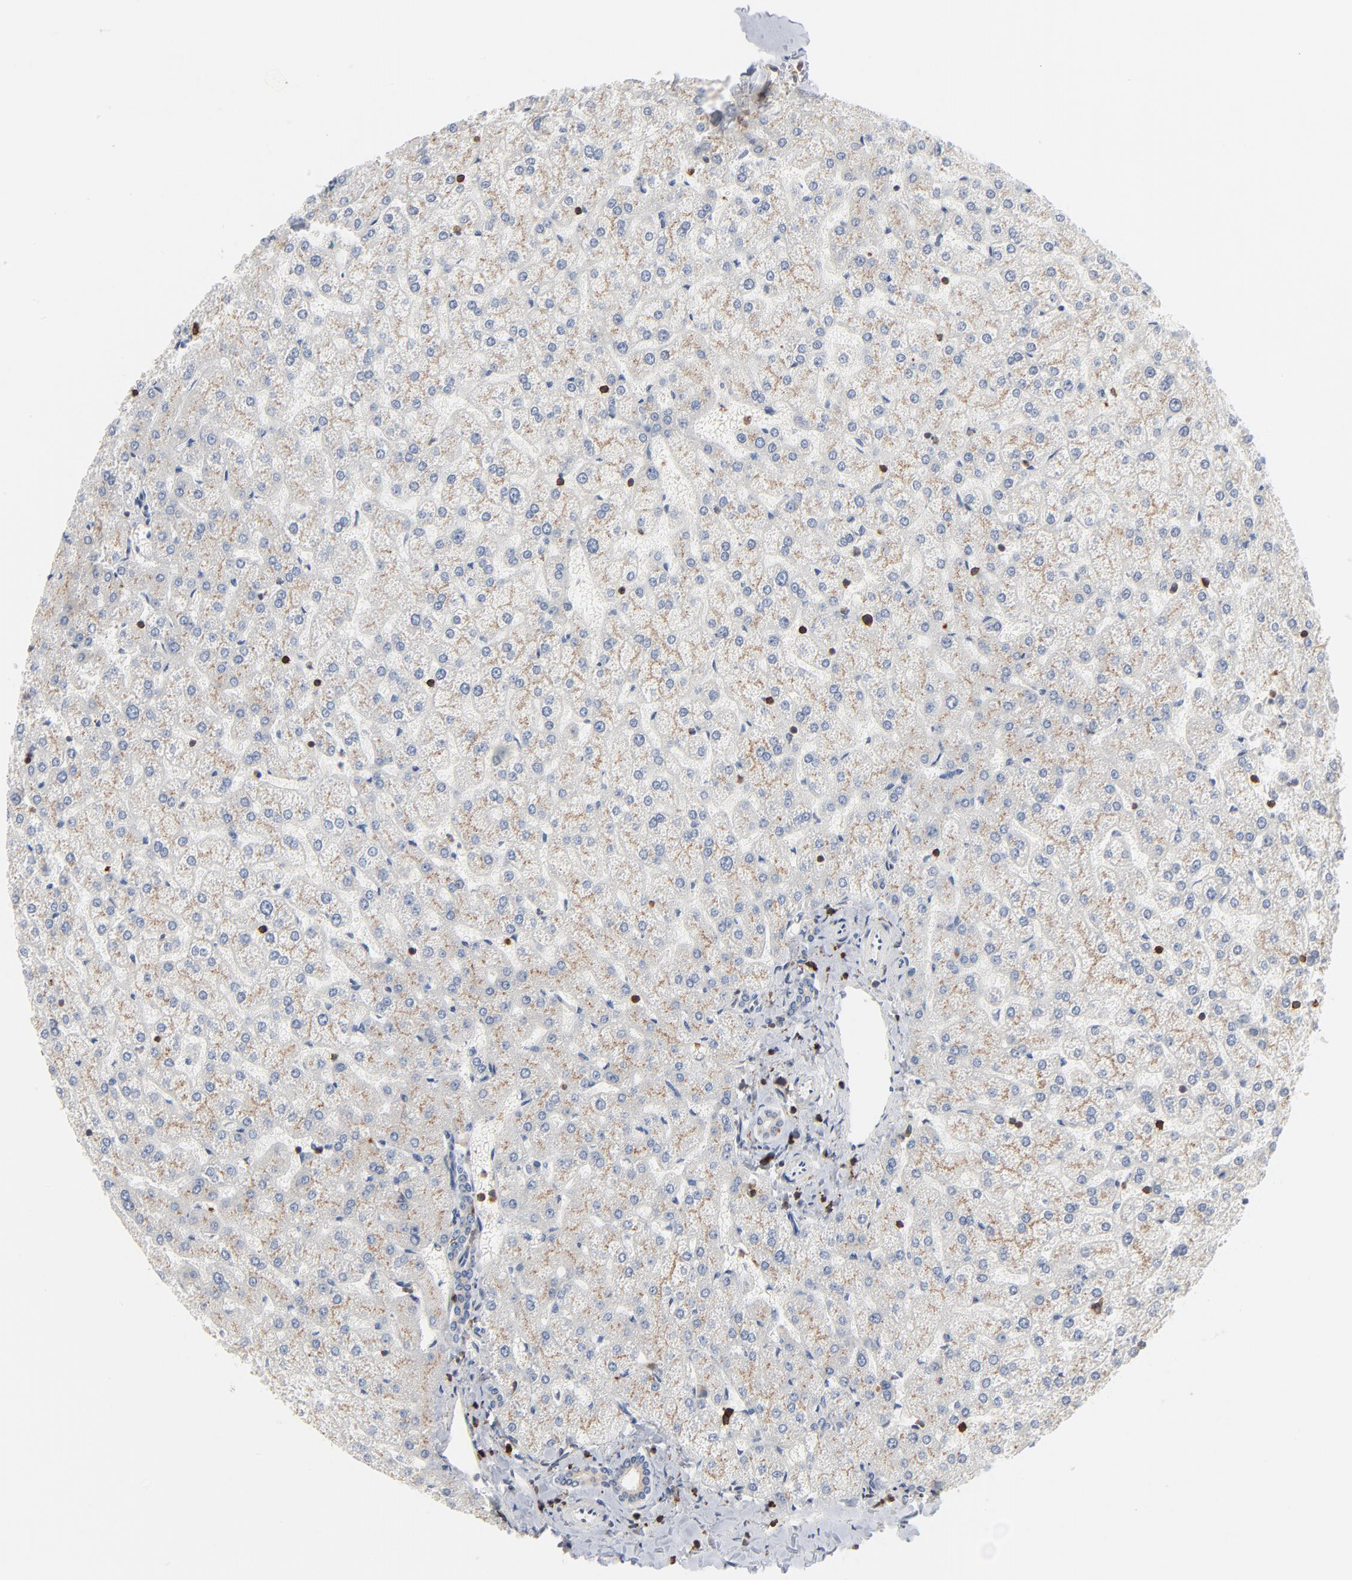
{"staining": {"intensity": "negative", "quantity": "none", "location": "none"}, "tissue": "liver", "cell_type": "Cholangiocytes", "image_type": "normal", "snomed": [{"axis": "morphology", "description": "Normal tissue, NOS"}, {"axis": "topography", "description": "Liver"}], "caption": "The IHC histopathology image has no significant positivity in cholangiocytes of liver. (DAB immunohistochemistry visualized using brightfield microscopy, high magnification).", "gene": "SH3KBP1", "patient": {"sex": "female", "age": 32}}